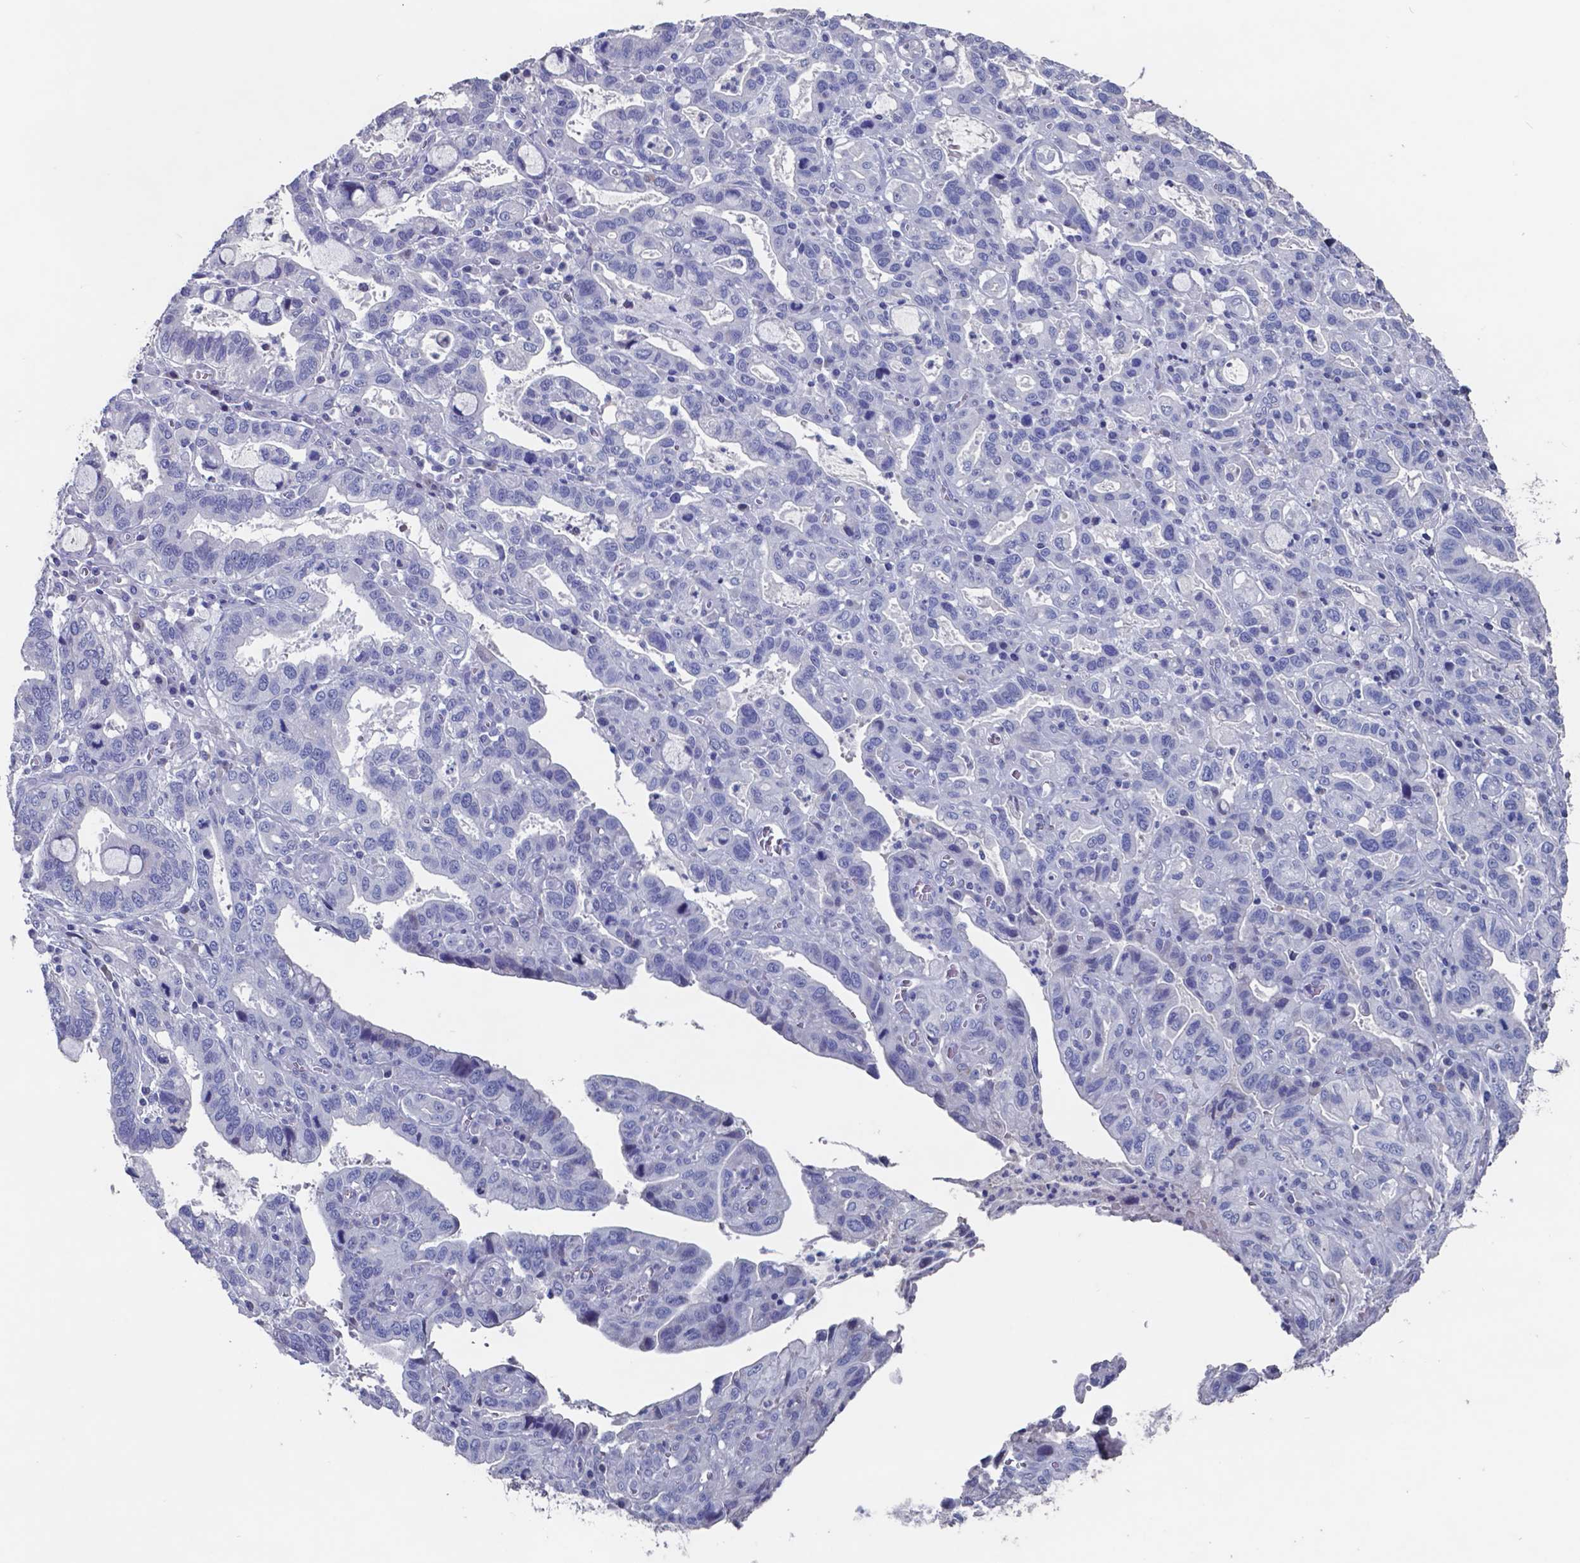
{"staining": {"intensity": "negative", "quantity": "none", "location": "none"}, "tissue": "stomach cancer", "cell_type": "Tumor cells", "image_type": "cancer", "snomed": [{"axis": "morphology", "description": "Adenocarcinoma, NOS"}, {"axis": "topography", "description": "Stomach, lower"}], "caption": "Immunohistochemistry photomicrograph of neoplastic tissue: stomach cancer stained with DAB (3,3'-diaminobenzidine) demonstrates no significant protein staining in tumor cells.", "gene": "TTR", "patient": {"sex": "female", "age": 76}}